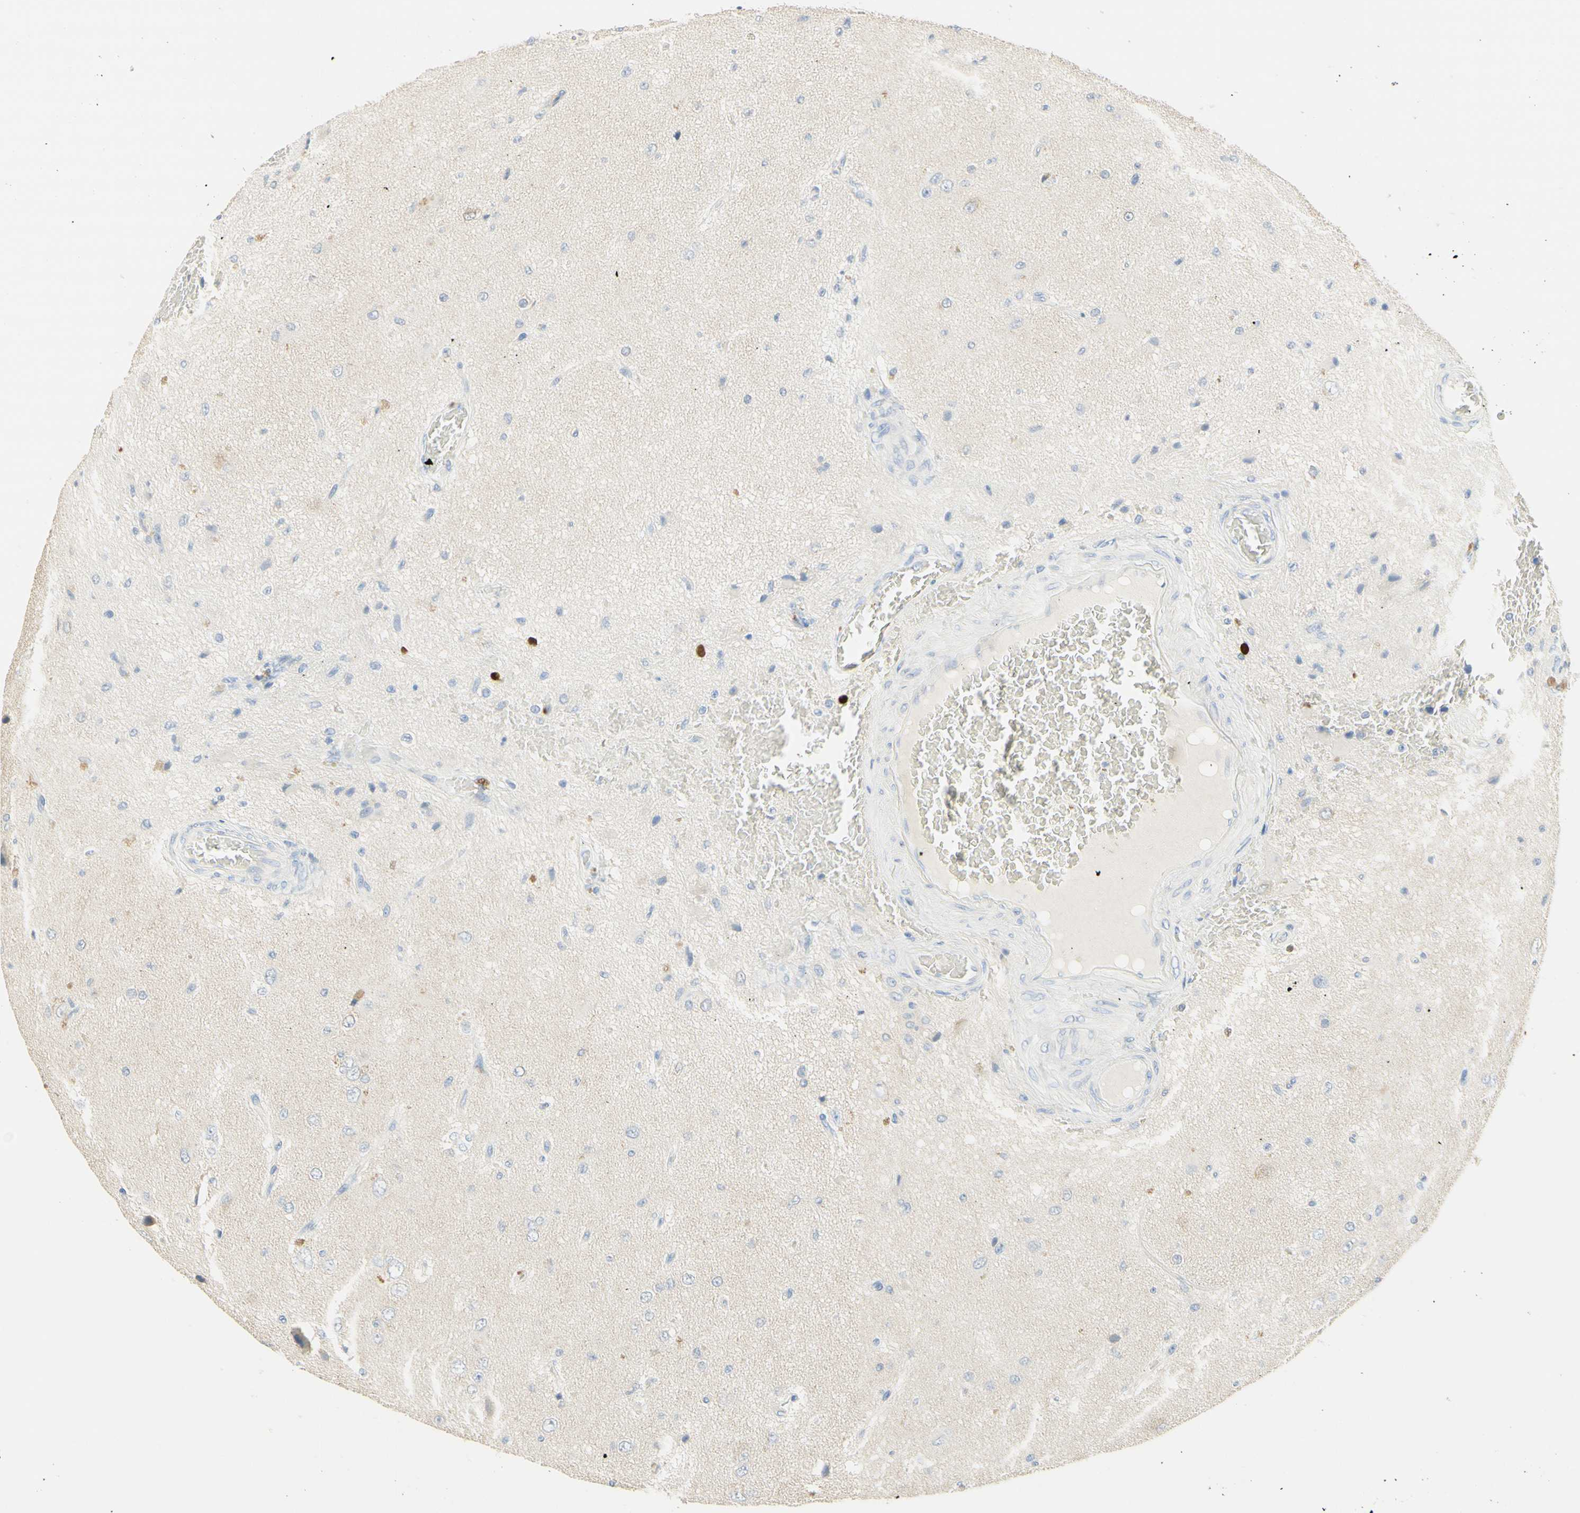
{"staining": {"intensity": "weak", "quantity": "<25%", "location": "cytoplasmic/membranous"}, "tissue": "glioma", "cell_type": "Tumor cells", "image_type": "cancer", "snomed": [{"axis": "morphology", "description": "Glioma, malignant, High grade"}, {"axis": "topography", "description": "pancreas cauda"}], "caption": "Malignant glioma (high-grade) was stained to show a protein in brown. There is no significant positivity in tumor cells. Nuclei are stained in blue.", "gene": "NECTIN4", "patient": {"sex": "male", "age": 60}}